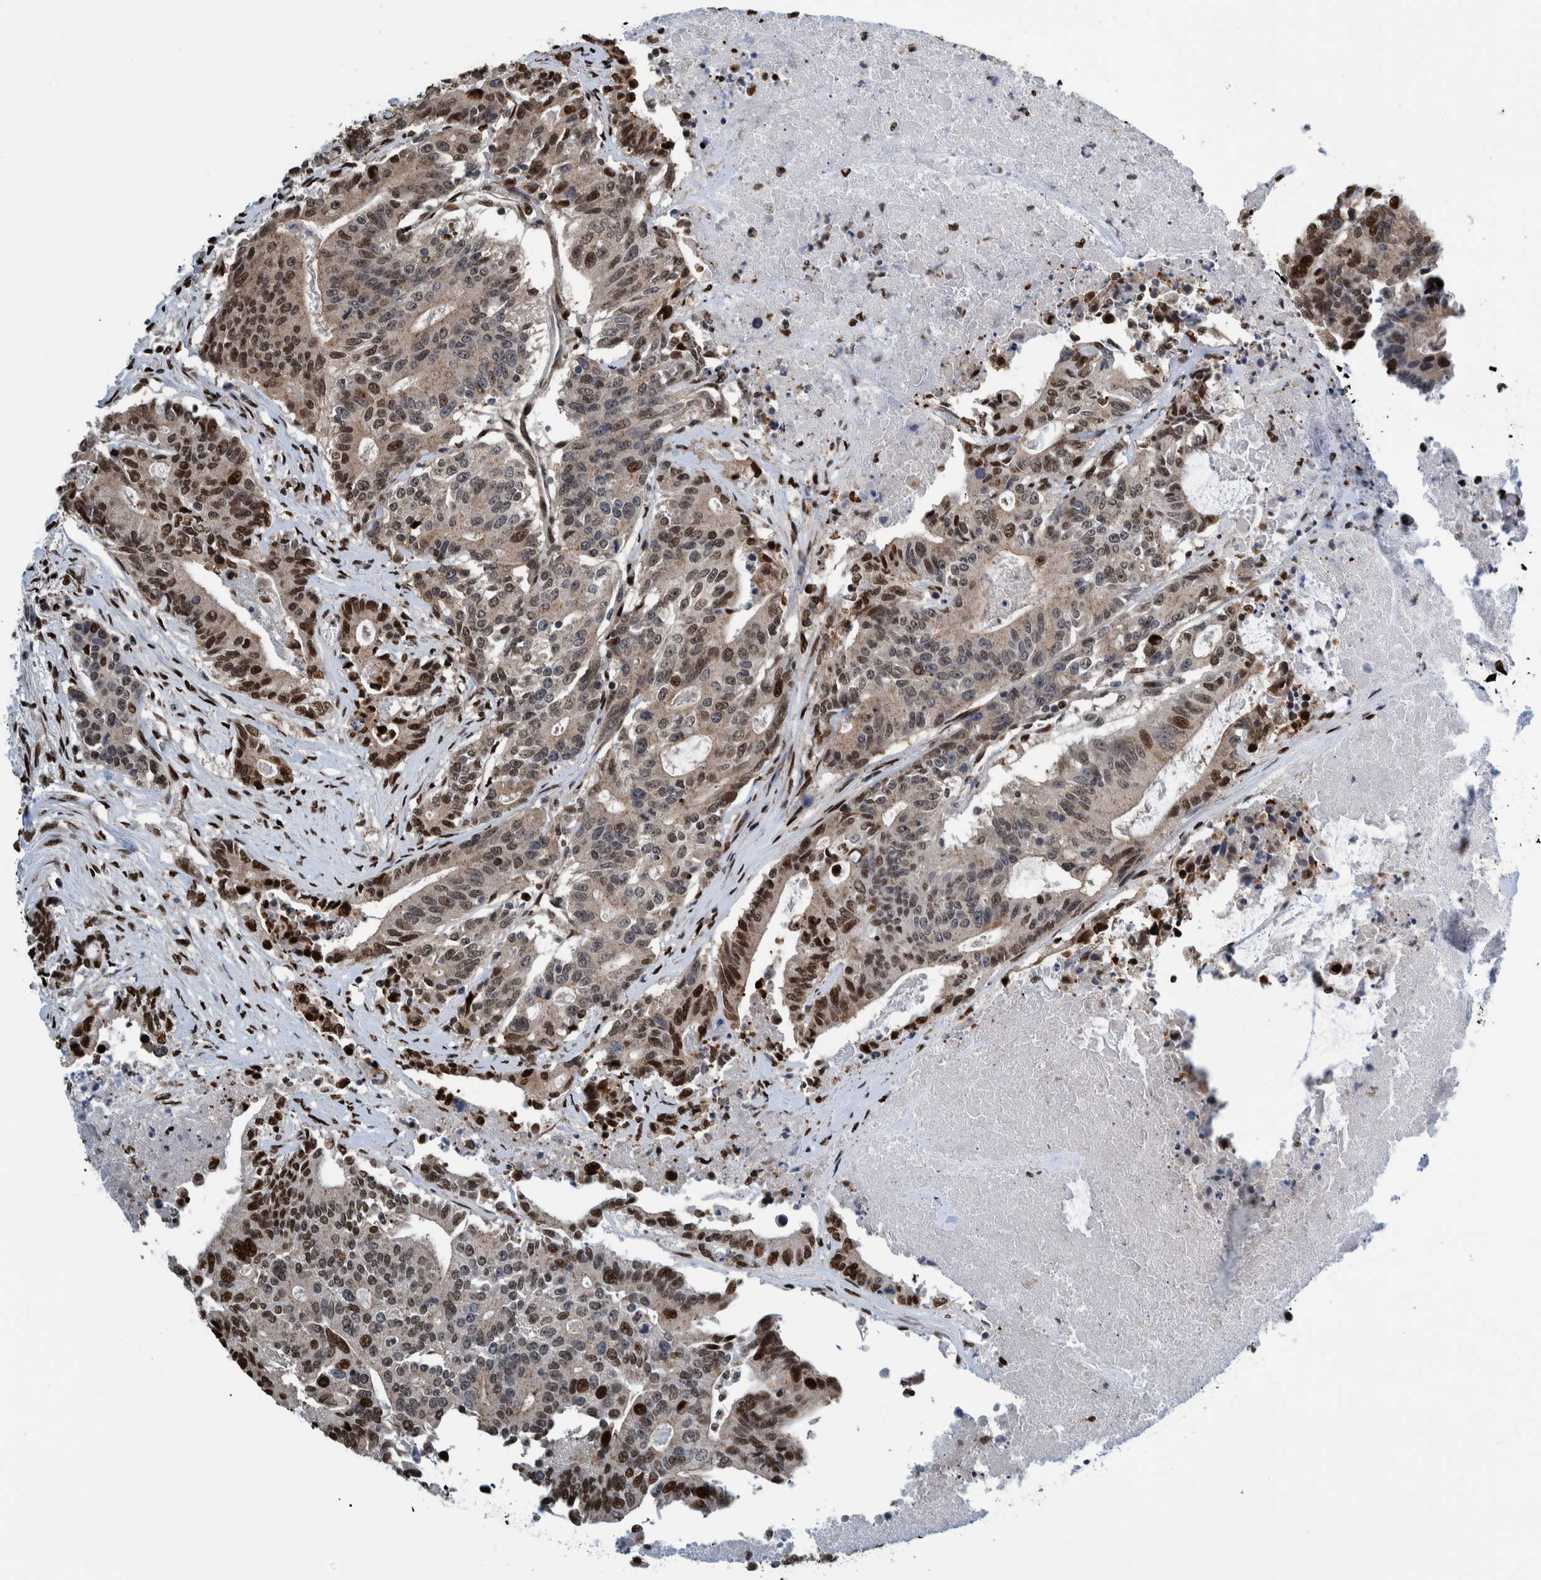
{"staining": {"intensity": "strong", "quantity": "25%-75%", "location": "nuclear"}, "tissue": "colorectal cancer", "cell_type": "Tumor cells", "image_type": "cancer", "snomed": [{"axis": "morphology", "description": "Adenocarcinoma, NOS"}, {"axis": "topography", "description": "Colon"}], "caption": "Approximately 25%-75% of tumor cells in colorectal cancer demonstrate strong nuclear protein staining as visualized by brown immunohistochemical staining.", "gene": "HEATR9", "patient": {"sex": "female", "age": 77}}